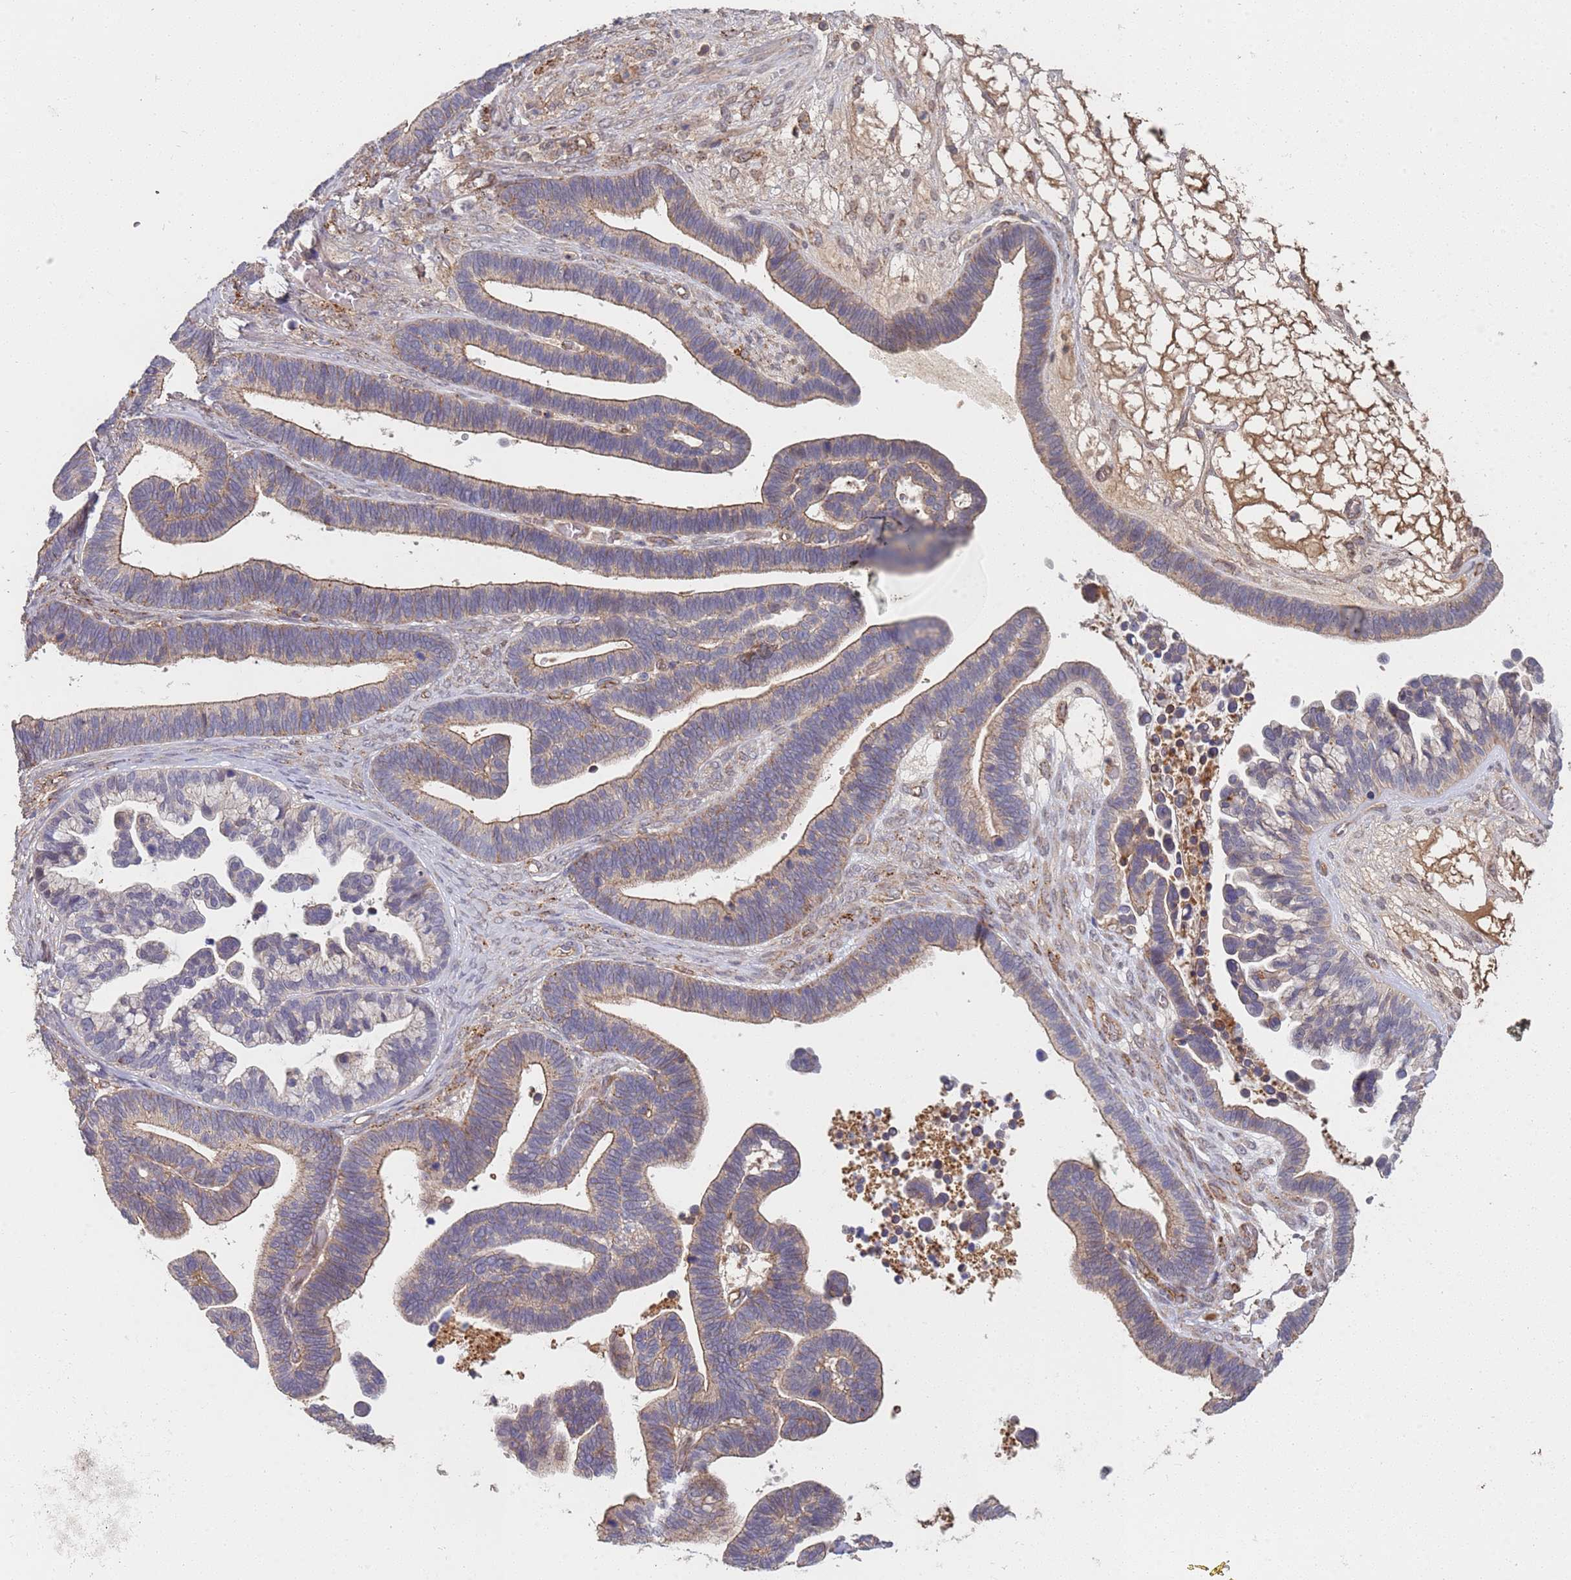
{"staining": {"intensity": "weak", "quantity": "25%-75%", "location": "cytoplasmic/membranous"}, "tissue": "ovarian cancer", "cell_type": "Tumor cells", "image_type": "cancer", "snomed": [{"axis": "morphology", "description": "Cystadenocarcinoma, serous, NOS"}, {"axis": "topography", "description": "Ovary"}], "caption": "IHC photomicrograph of neoplastic tissue: human ovarian serous cystadenocarcinoma stained using immunohistochemistry (IHC) demonstrates low levels of weak protein expression localized specifically in the cytoplasmic/membranous of tumor cells, appearing as a cytoplasmic/membranous brown color.", "gene": "ABCB6", "patient": {"sex": "female", "age": 56}}